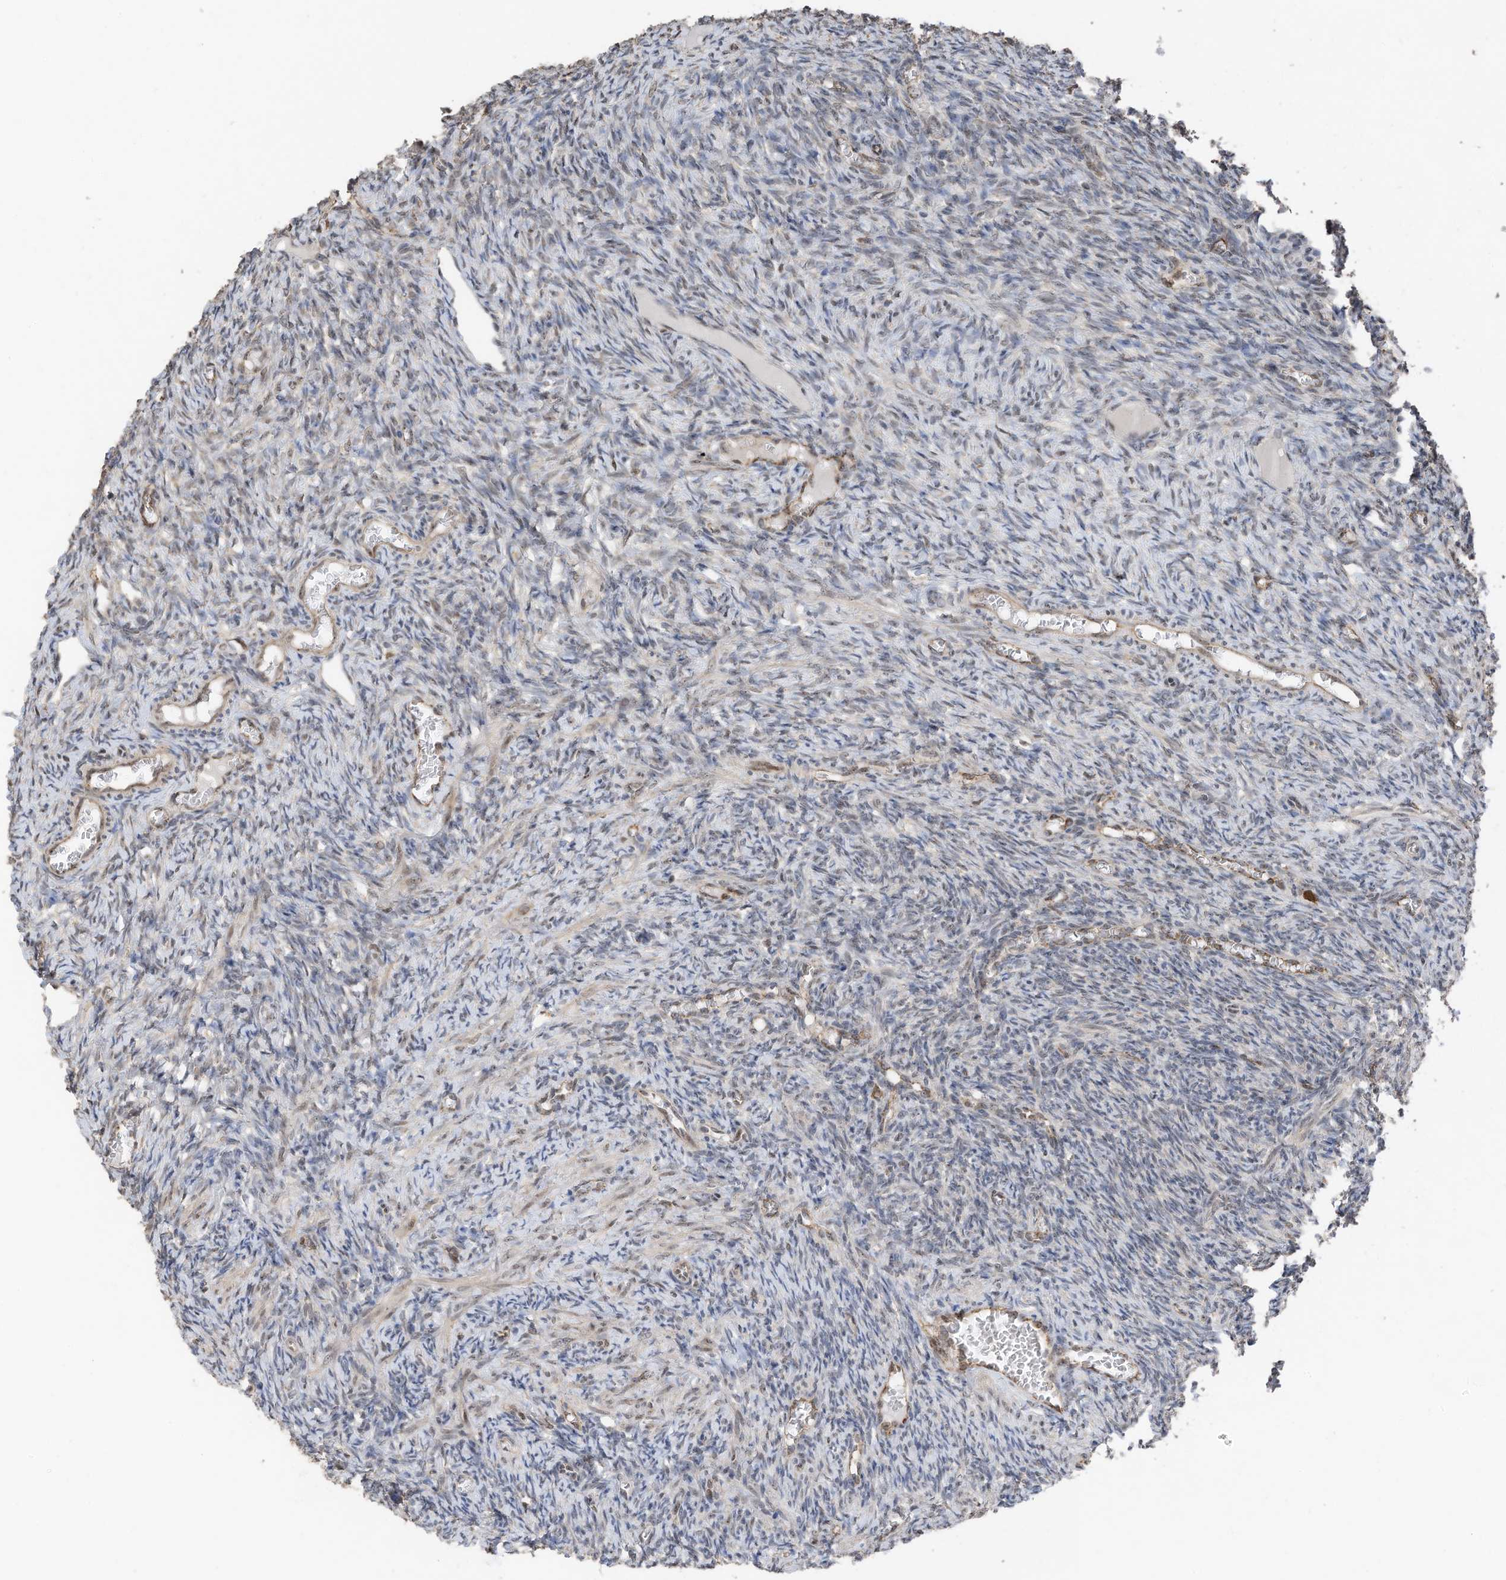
{"staining": {"intensity": "weak", "quantity": "<25%", "location": "cytoplasmic/membranous"}, "tissue": "ovary", "cell_type": "Ovarian stroma cells", "image_type": "normal", "snomed": [{"axis": "morphology", "description": "Normal tissue, NOS"}, {"axis": "topography", "description": "Ovary"}], "caption": "DAB immunohistochemical staining of benign human ovary reveals no significant staining in ovarian stroma cells. (DAB immunohistochemistry (IHC) visualized using brightfield microscopy, high magnification).", "gene": "ERLEC1", "patient": {"sex": "female", "age": 27}}